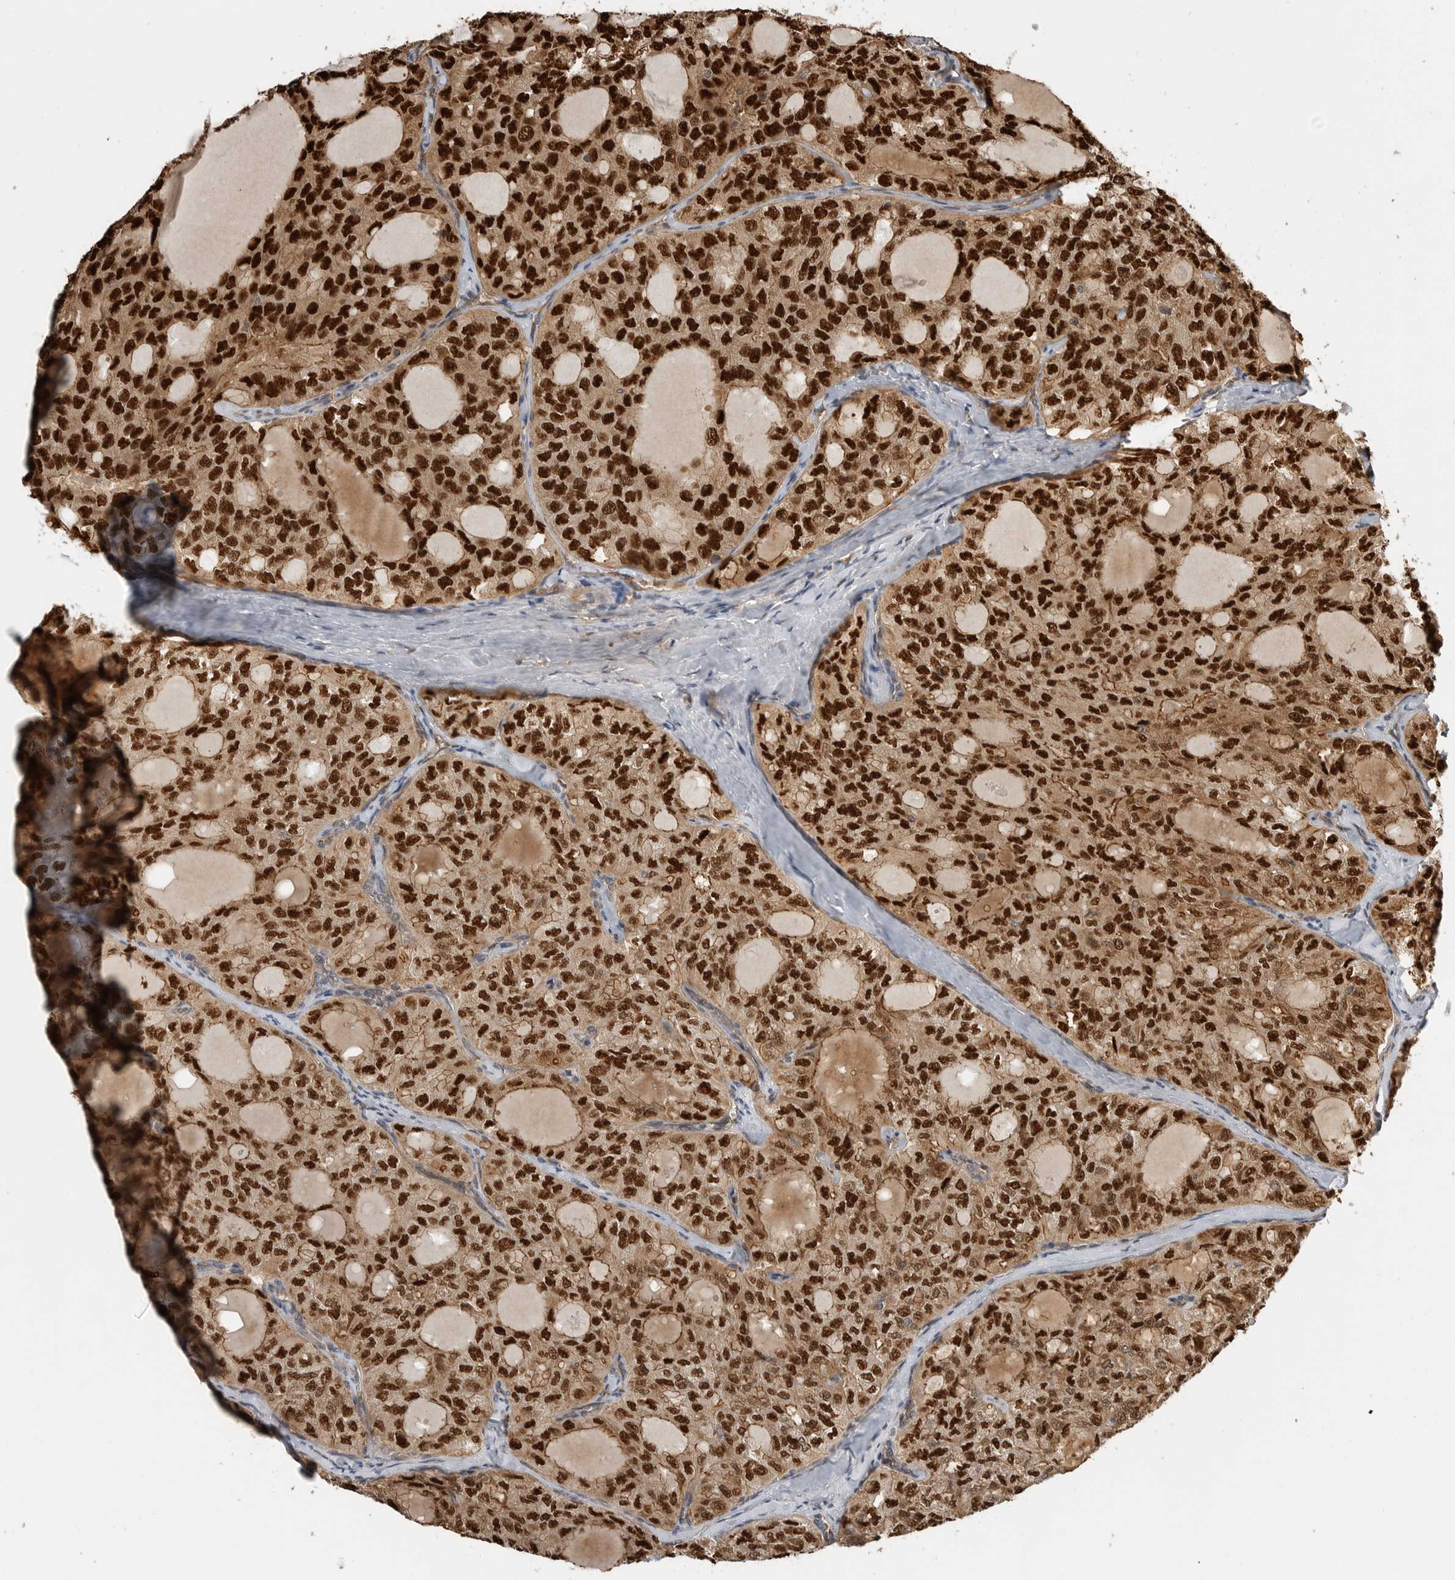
{"staining": {"intensity": "strong", "quantity": ">75%", "location": "cytoplasmic/membranous,nuclear"}, "tissue": "thyroid cancer", "cell_type": "Tumor cells", "image_type": "cancer", "snomed": [{"axis": "morphology", "description": "Follicular adenoma carcinoma, NOS"}, {"axis": "topography", "description": "Thyroid gland"}], "caption": "High-power microscopy captured an IHC micrograph of thyroid follicular adenoma carcinoma, revealing strong cytoplasmic/membranous and nuclear staining in about >75% of tumor cells.", "gene": "STRAP", "patient": {"sex": "male", "age": 75}}